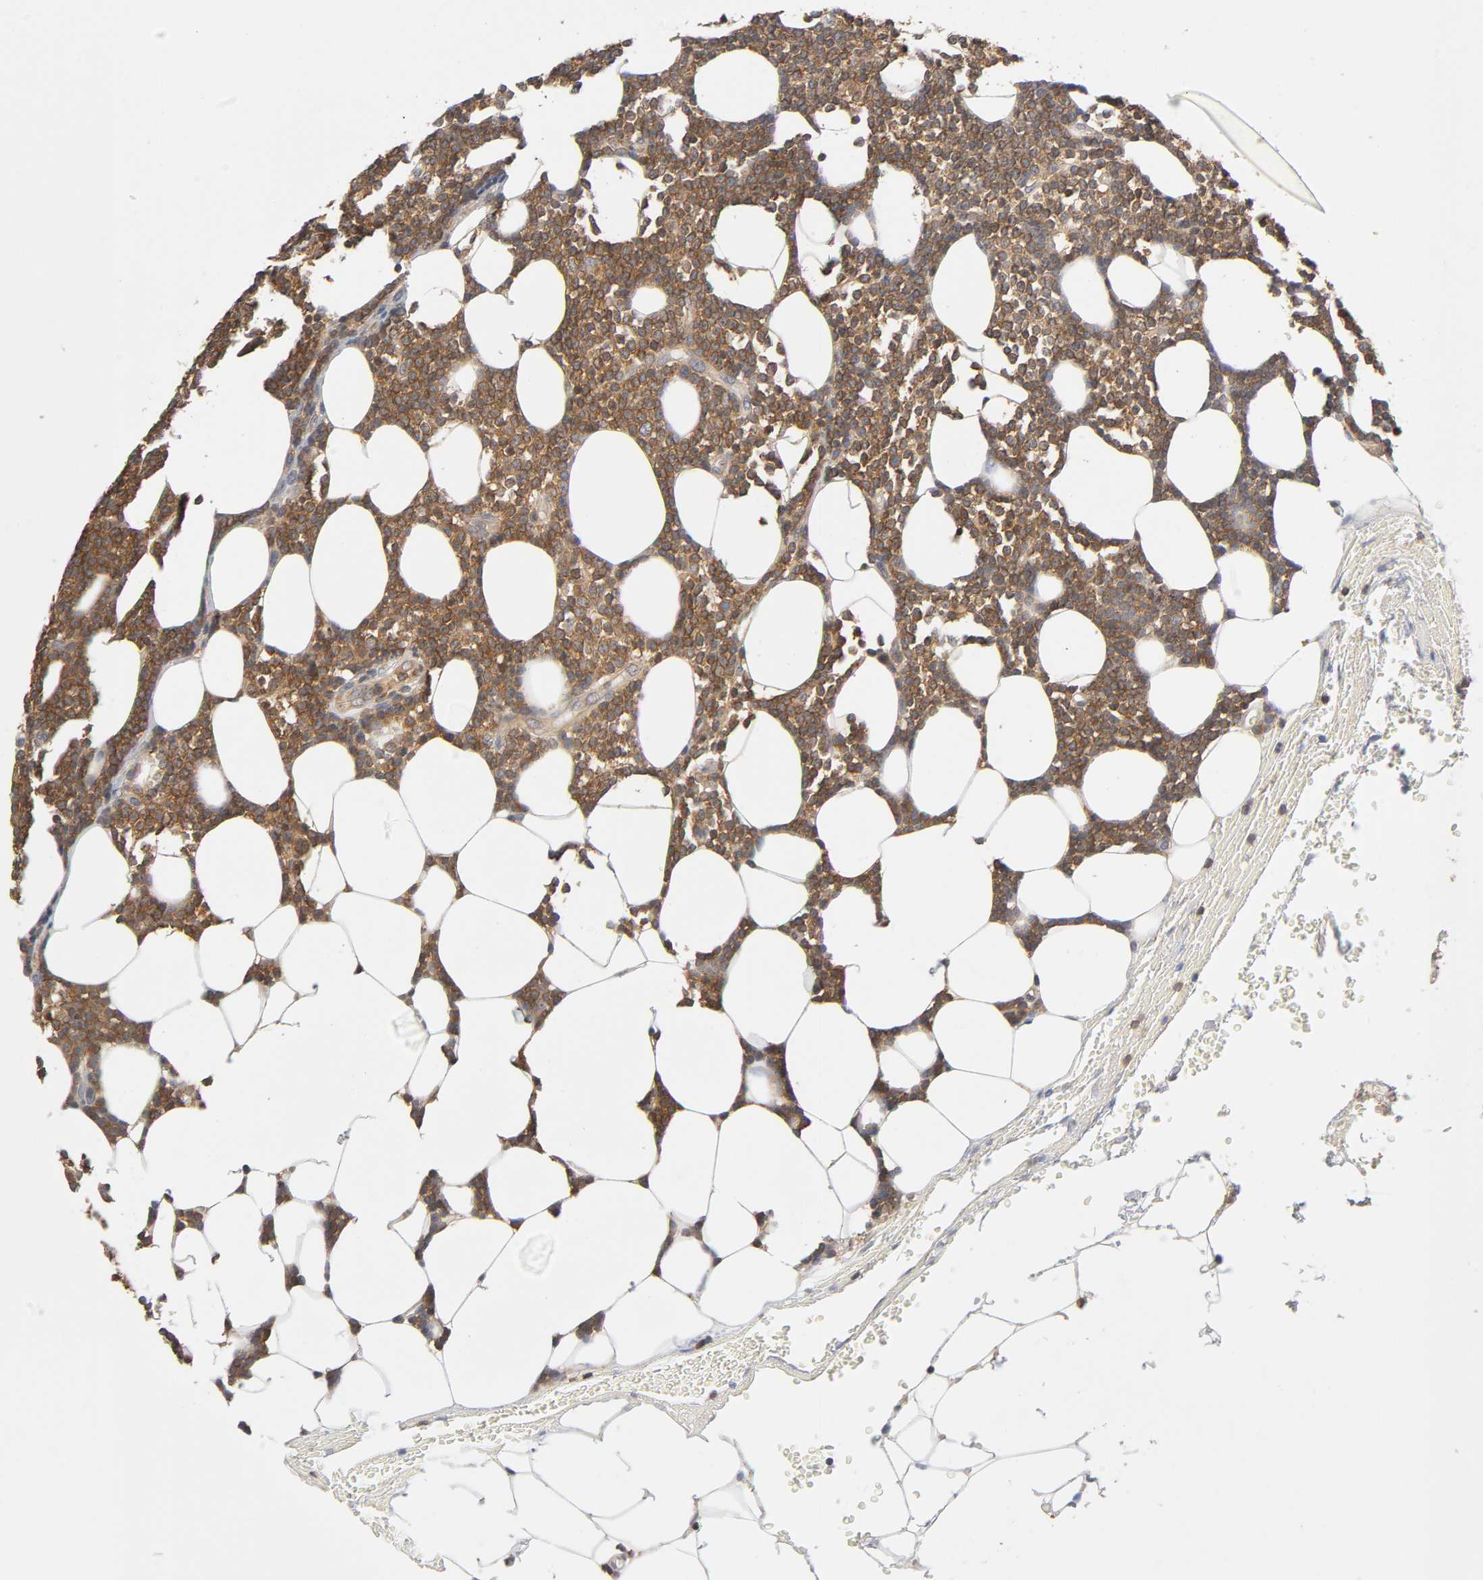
{"staining": {"intensity": "strong", "quantity": ">75%", "location": "cytoplasmic/membranous,nuclear"}, "tissue": "lymphoma", "cell_type": "Tumor cells", "image_type": "cancer", "snomed": [{"axis": "morphology", "description": "Malignant lymphoma, non-Hodgkin's type, Low grade"}, {"axis": "topography", "description": "Soft tissue"}], "caption": "Immunohistochemical staining of malignant lymphoma, non-Hodgkin's type (low-grade) shows strong cytoplasmic/membranous and nuclear protein positivity in approximately >75% of tumor cells.", "gene": "ACTR2", "patient": {"sex": "male", "age": 92}}